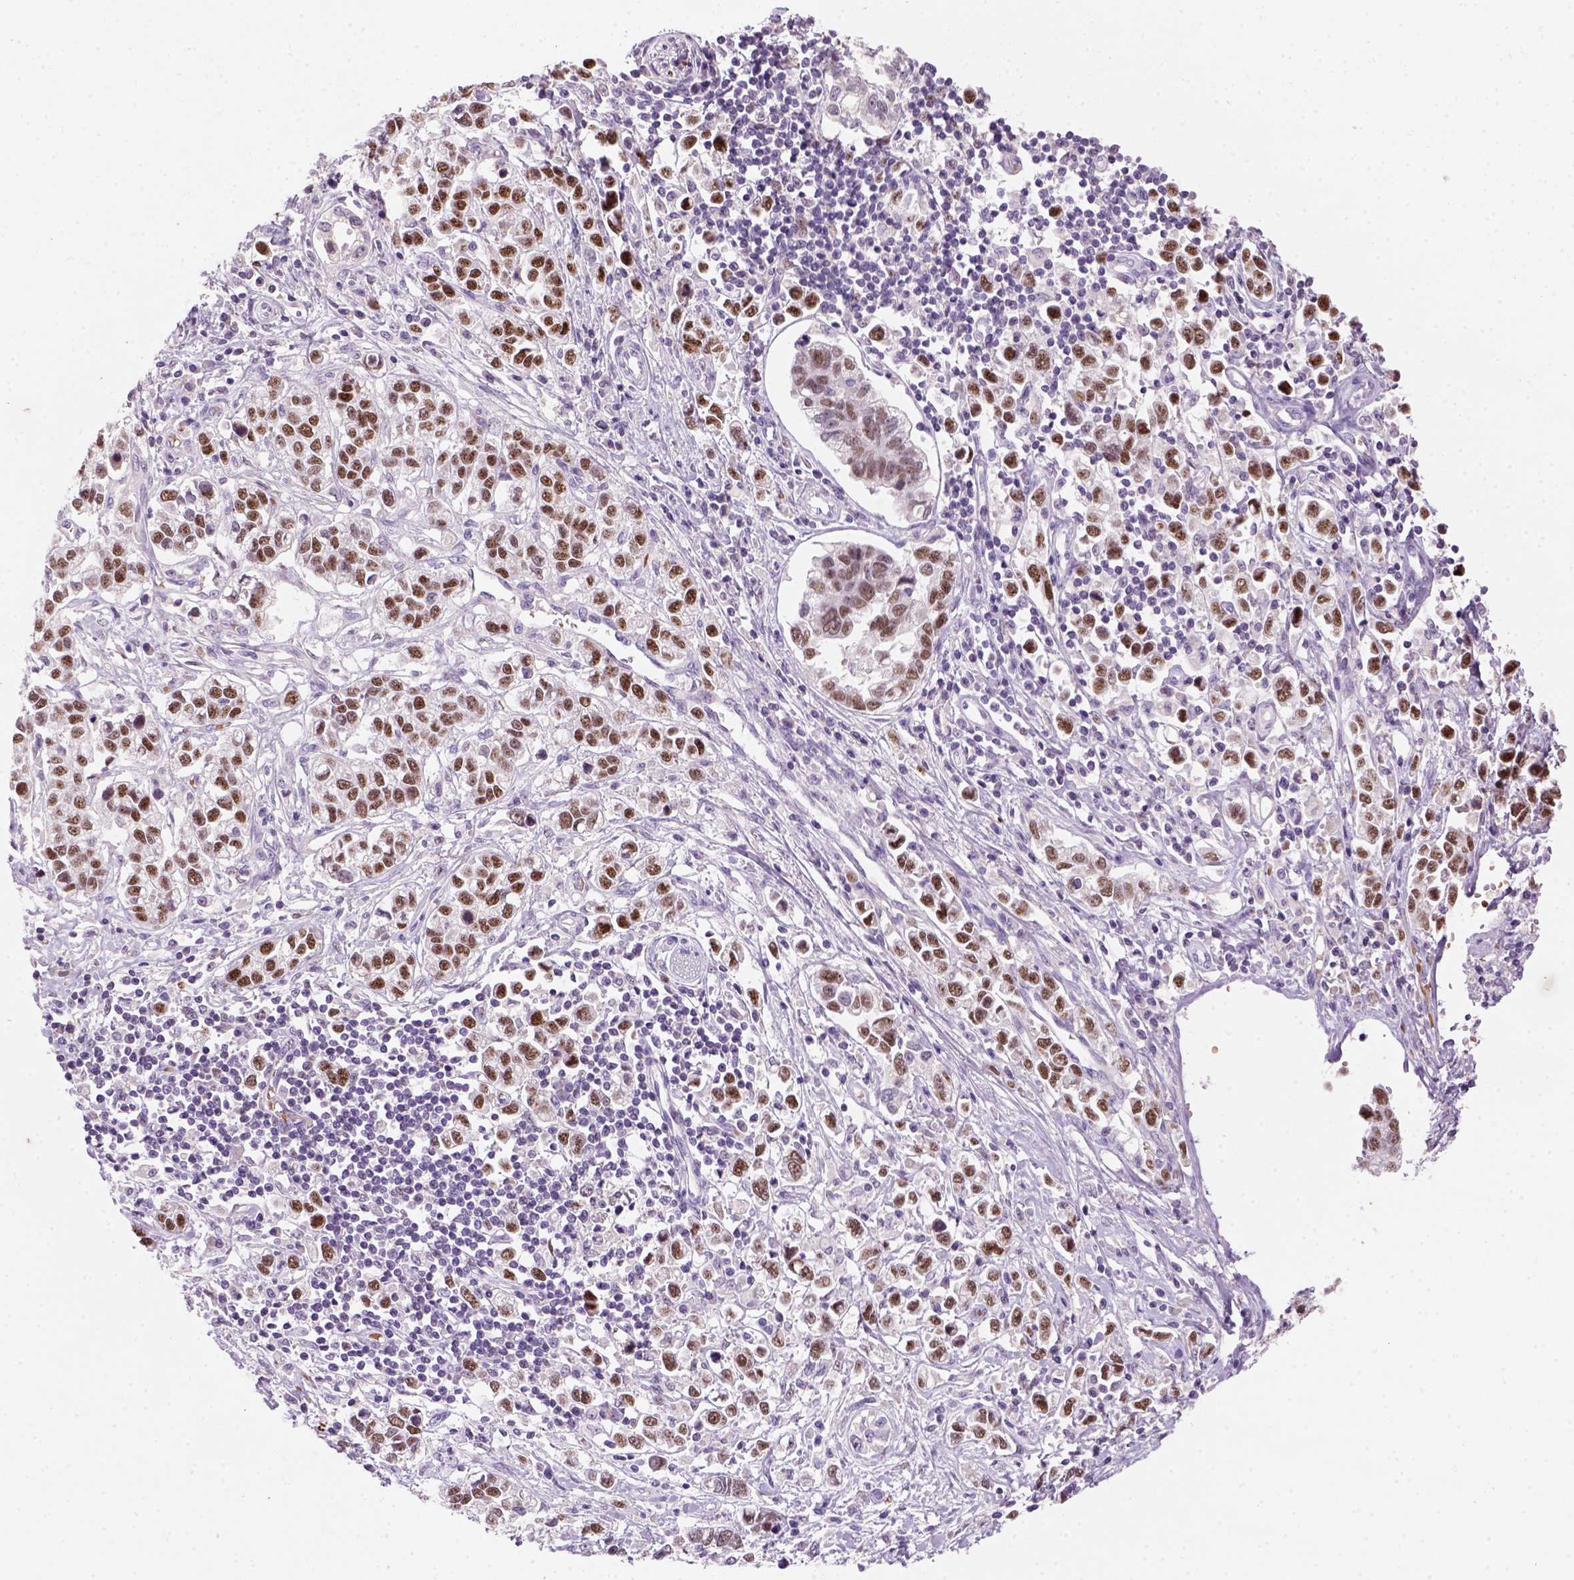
{"staining": {"intensity": "moderate", "quantity": ">75%", "location": "nuclear"}, "tissue": "stomach cancer", "cell_type": "Tumor cells", "image_type": "cancer", "snomed": [{"axis": "morphology", "description": "Adenocarcinoma, NOS"}, {"axis": "topography", "description": "Stomach"}], "caption": "Brown immunohistochemical staining in human stomach adenocarcinoma reveals moderate nuclear positivity in about >75% of tumor cells. (Stains: DAB (3,3'-diaminobenzidine) in brown, nuclei in blue, Microscopy: brightfield microscopy at high magnification).", "gene": "ZMAT4", "patient": {"sex": "male", "age": 93}}